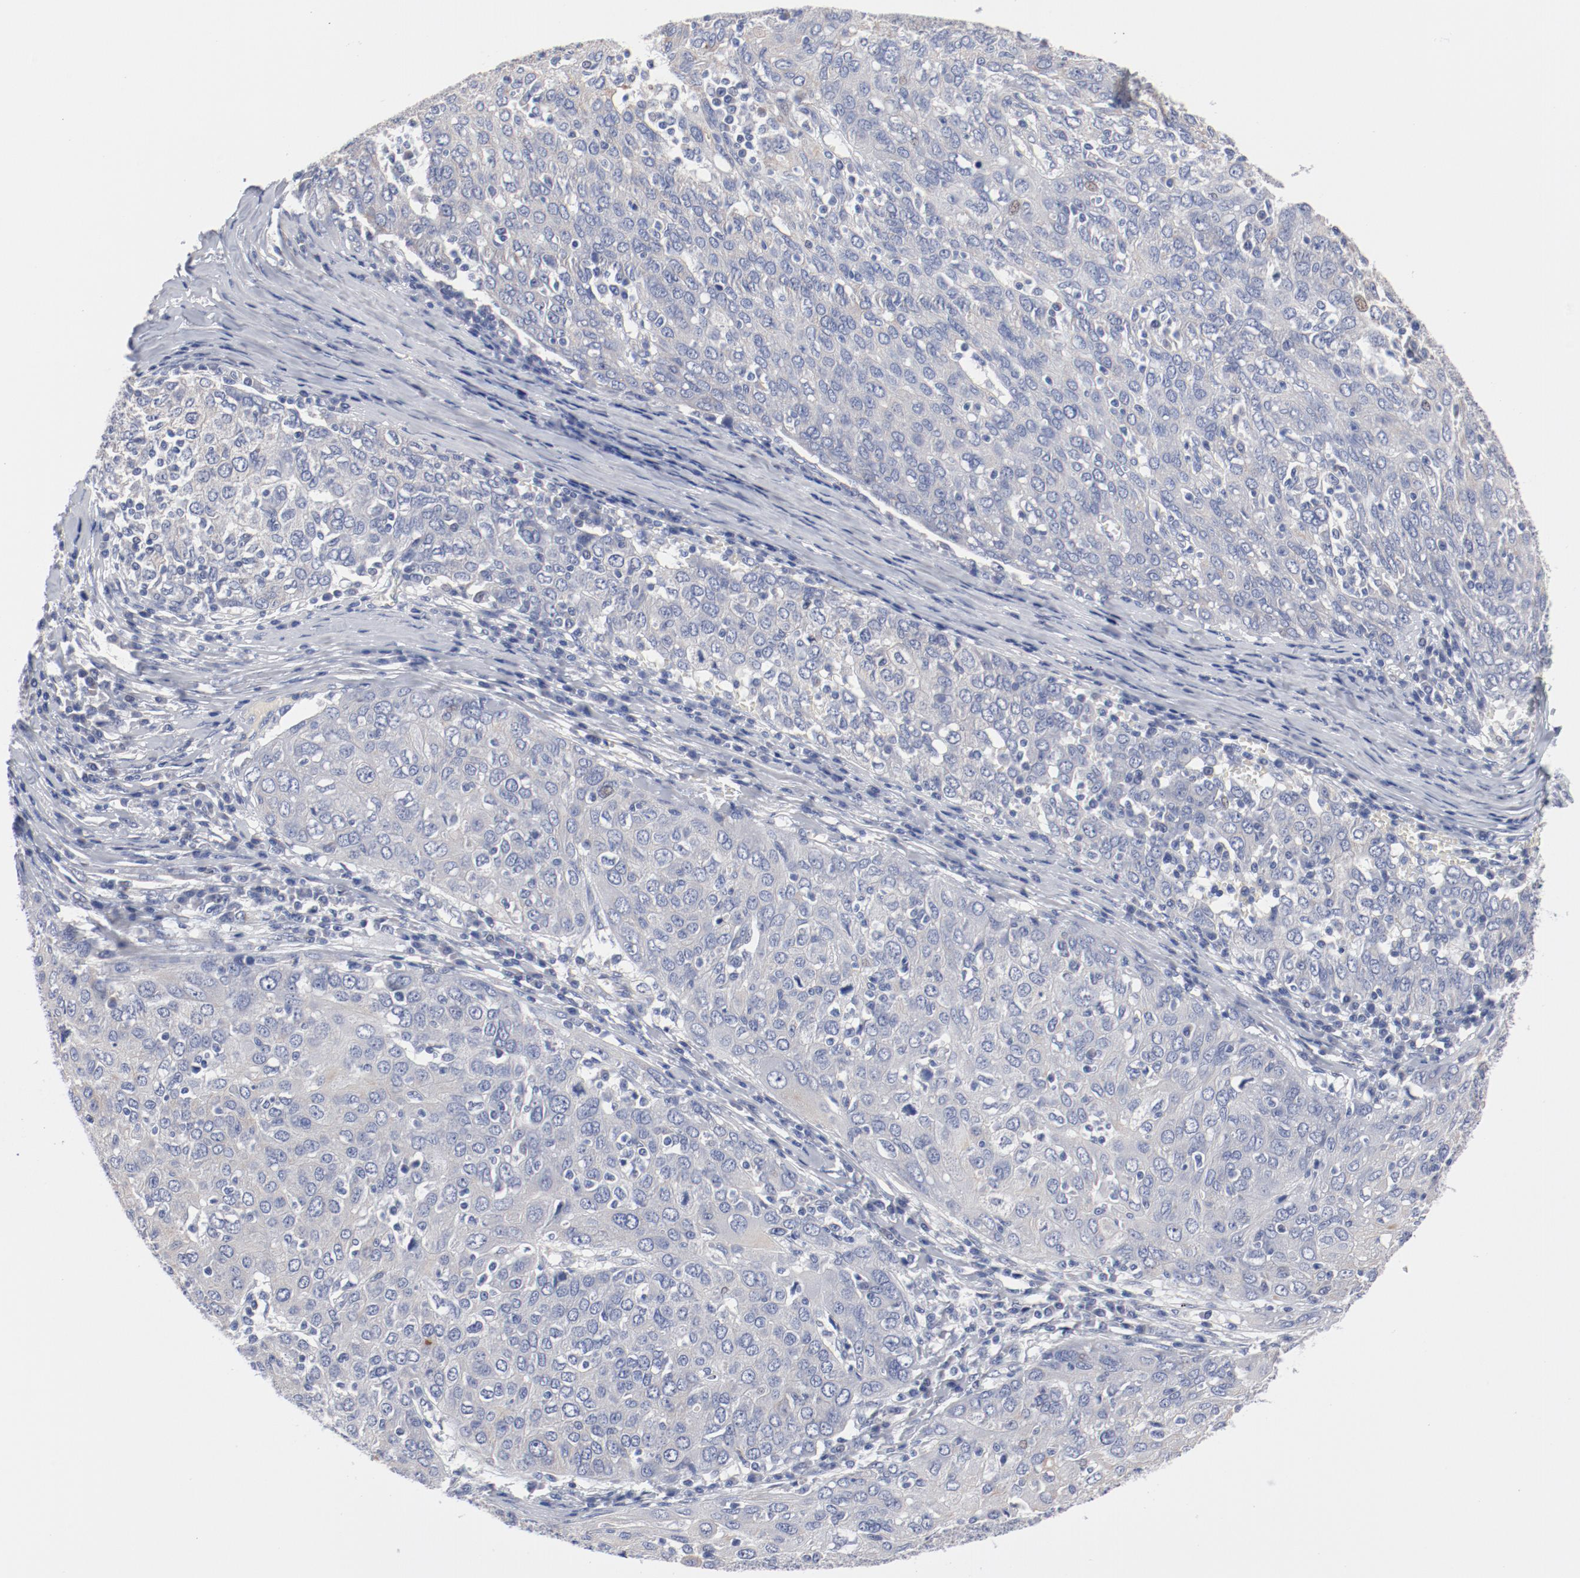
{"staining": {"intensity": "negative", "quantity": "none", "location": "none"}, "tissue": "ovarian cancer", "cell_type": "Tumor cells", "image_type": "cancer", "snomed": [{"axis": "morphology", "description": "Carcinoma, endometroid"}, {"axis": "topography", "description": "Ovary"}], "caption": "The photomicrograph demonstrates no staining of tumor cells in endometroid carcinoma (ovarian). (Brightfield microscopy of DAB (3,3'-diaminobenzidine) immunohistochemistry at high magnification).", "gene": "GPR143", "patient": {"sex": "female", "age": 50}}